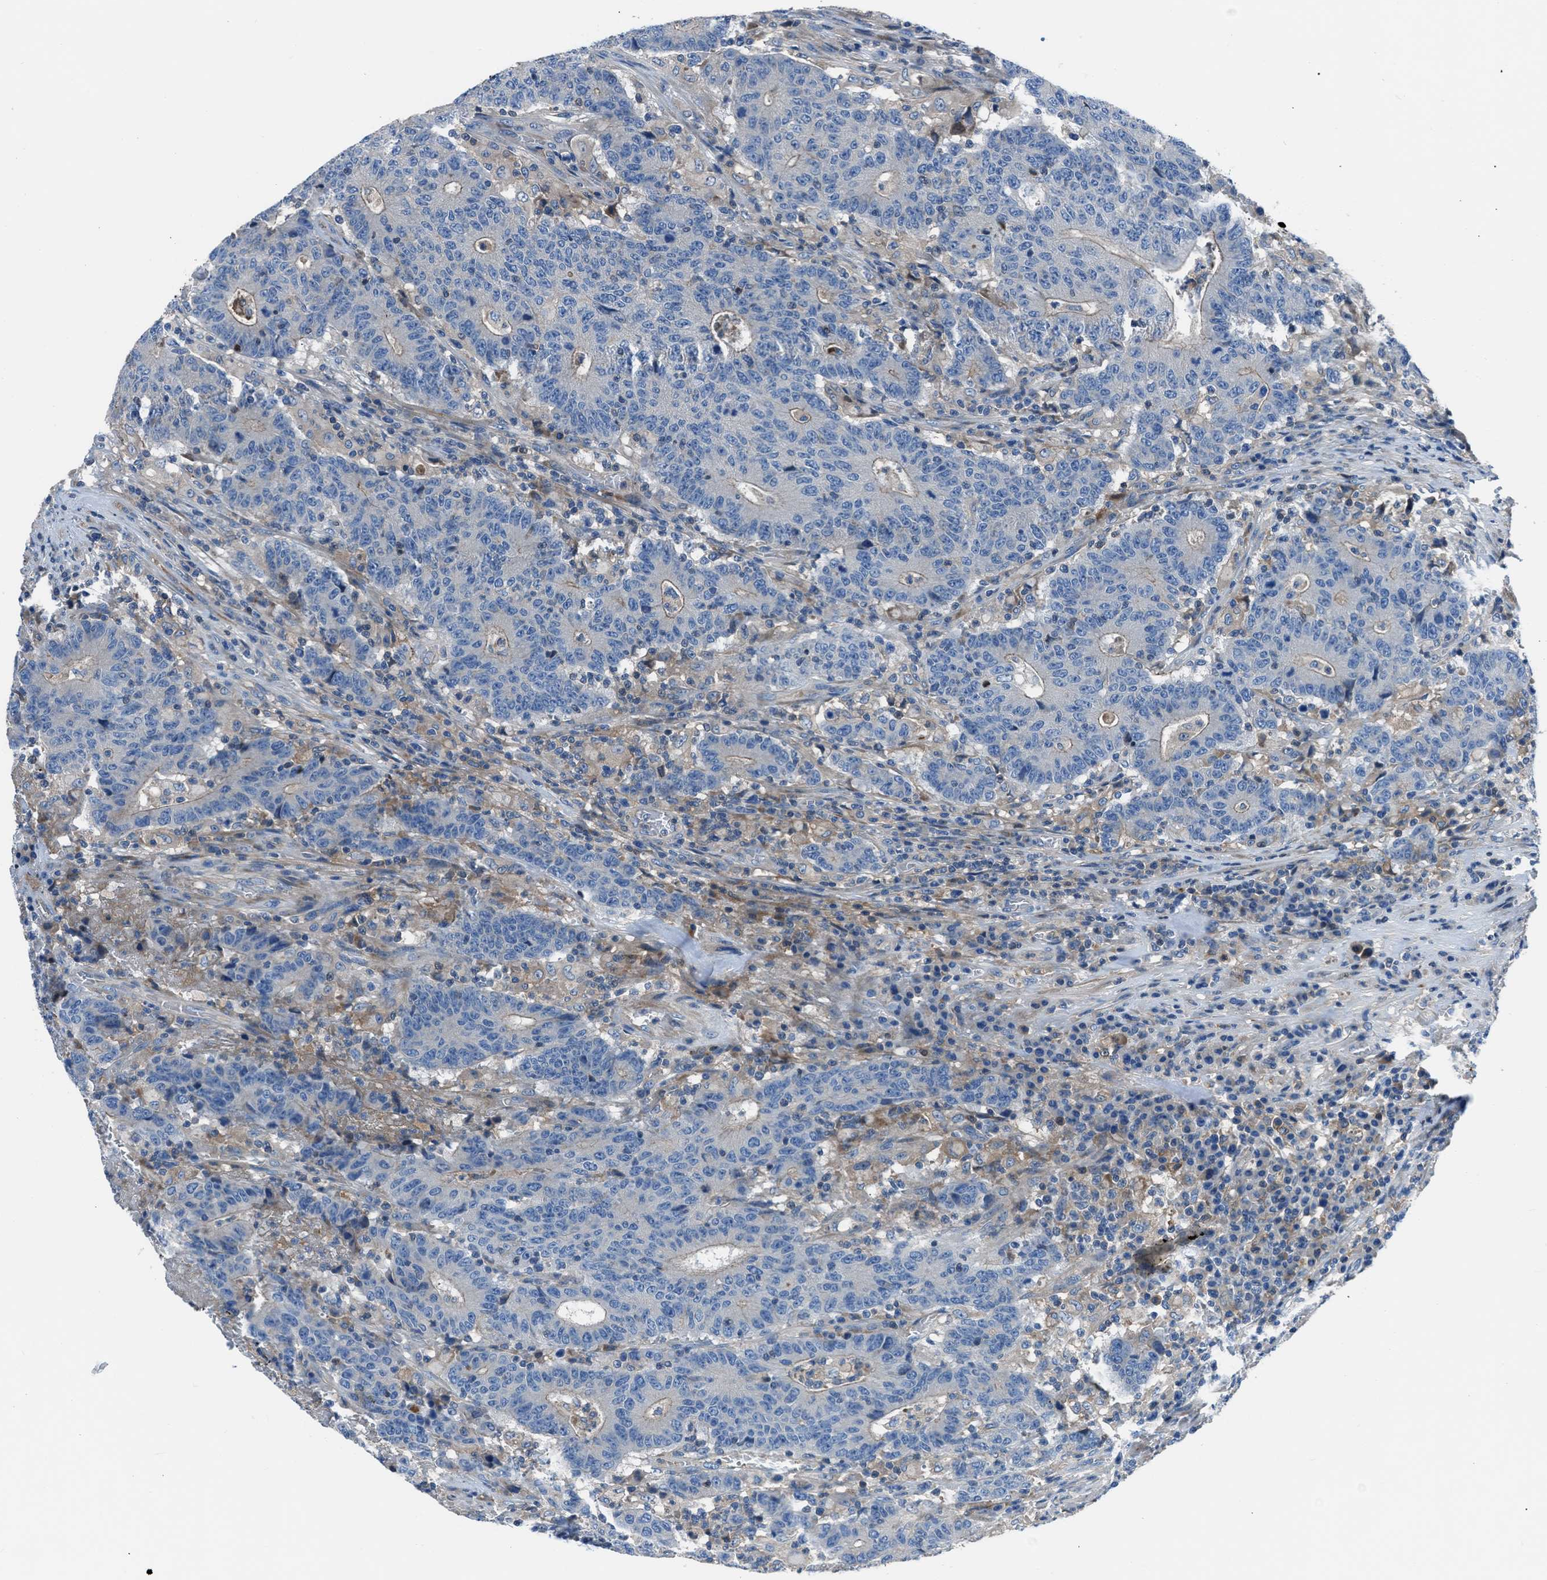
{"staining": {"intensity": "weak", "quantity": "<25%", "location": "cytoplasmic/membranous"}, "tissue": "colorectal cancer", "cell_type": "Tumor cells", "image_type": "cancer", "snomed": [{"axis": "morphology", "description": "Normal tissue, NOS"}, {"axis": "morphology", "description": "Adenocarcinoma, NOS"}, {"axis": "topography", "description": "Colon"}], "caption": "Immunohistochemistry of colorectal adenocarcinoma reveals no positivity in tumor cells. Brightfield microscopy of immunohistochemistry stained with DAB (3,3'-diaminobenzidine) (brown) and hematoxylin (blue), captured at high magnification.", "gene": "SLC38A6", "patient": {"sex": "female", "age": 75}}